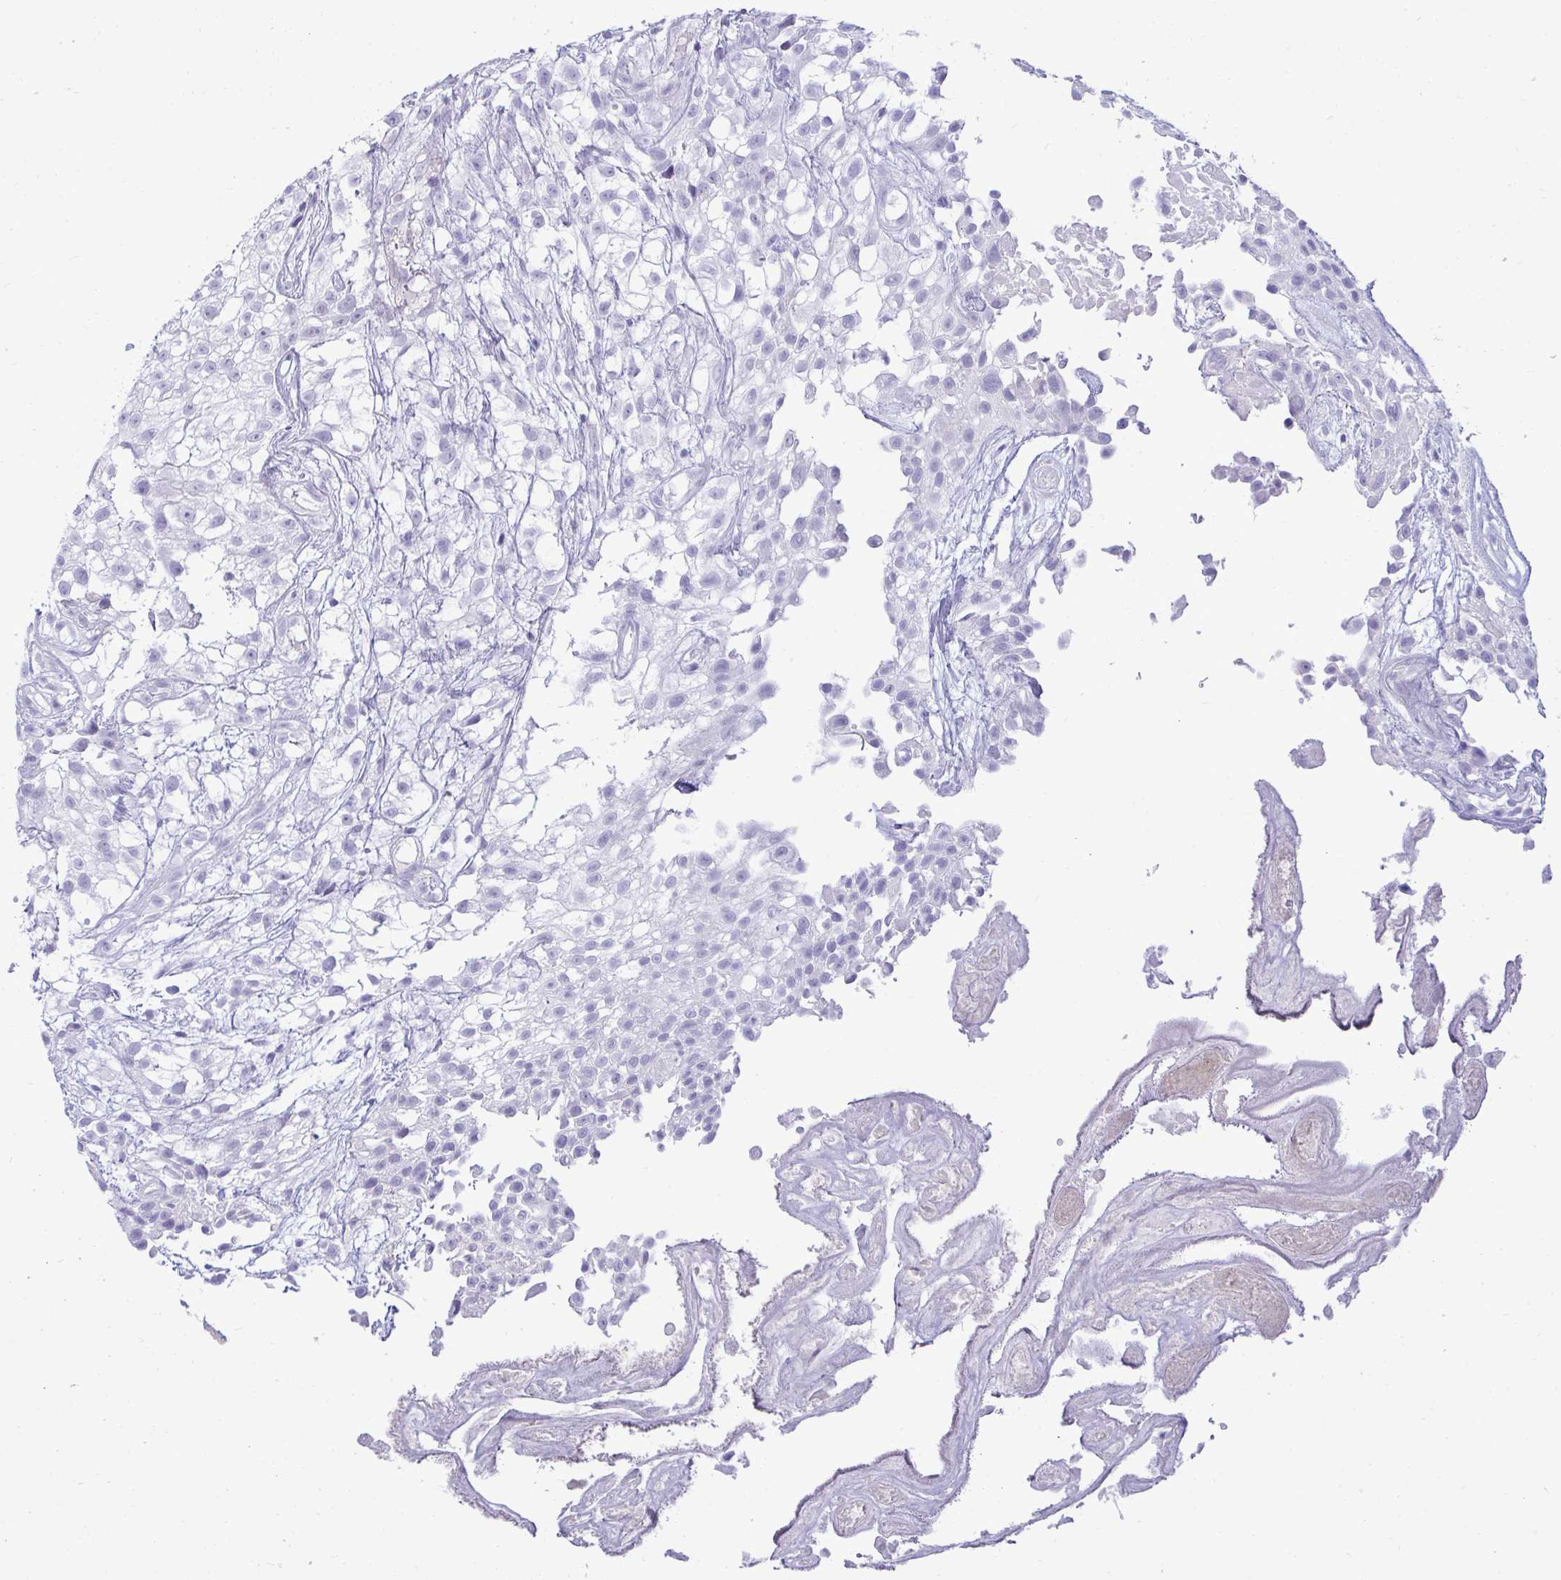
{"staining": {"intensity": "negative", "quantity": "none", "location": "none"}, "tissue": "urothelial cancer", "cell_type": "Tumor cells", "image_type": "cancer", "snomed": [{"axis": "morphology", "description": "Urothelial carcinoma, High grade"}, {"axis": "topography", "description": "Urinary bladder"}], "caption": "Human urothelial cancer stained for a protein using immunohistochemistry (IHC) shows no expression in tumor cells.", "gene": "HSPB6", "patient": {"sex": "male", "age": 56}}